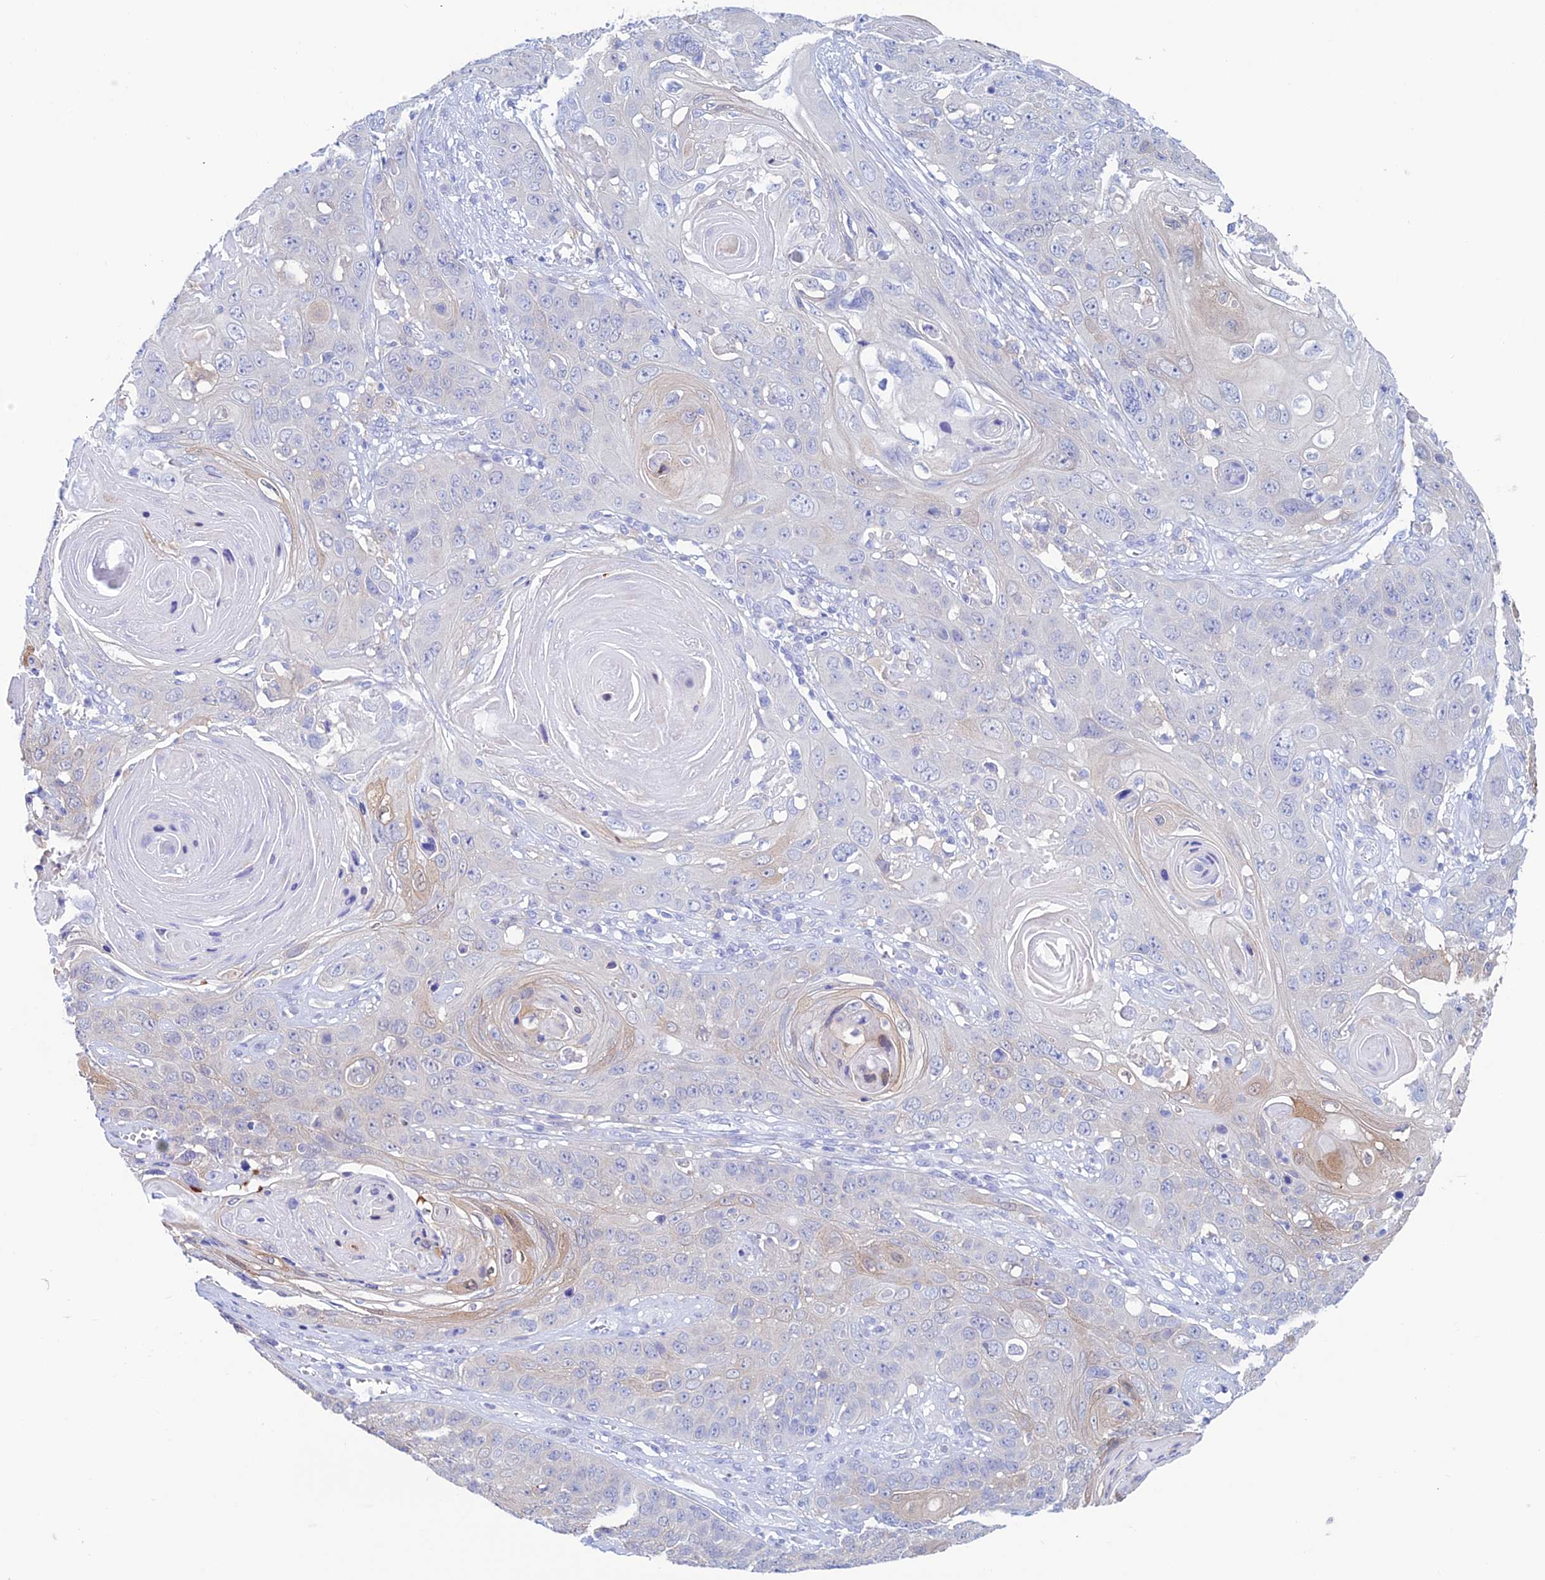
{"staining": {"intensity": "weak", "quantity": "<25%", "location": "cytoplasmic/membranous,nuclear"}, "tissue": "skin cancer", "cell_type": "Tumor cells", "image_type": "cancer", "snomed": [{"axis": "morphology", "description": "Squamous cell carcinoma, NOS"}, {"axis": "topography", "description": "Skin"}], "caption": "DAB (3,3'-diaminobenzidine) immunohistochemical staining of squamous cell carcinoma (skin) displays no significant expression in tumor cells.", "gene": "KCNK17", "patient": {"sex": "male", "age": 55}}